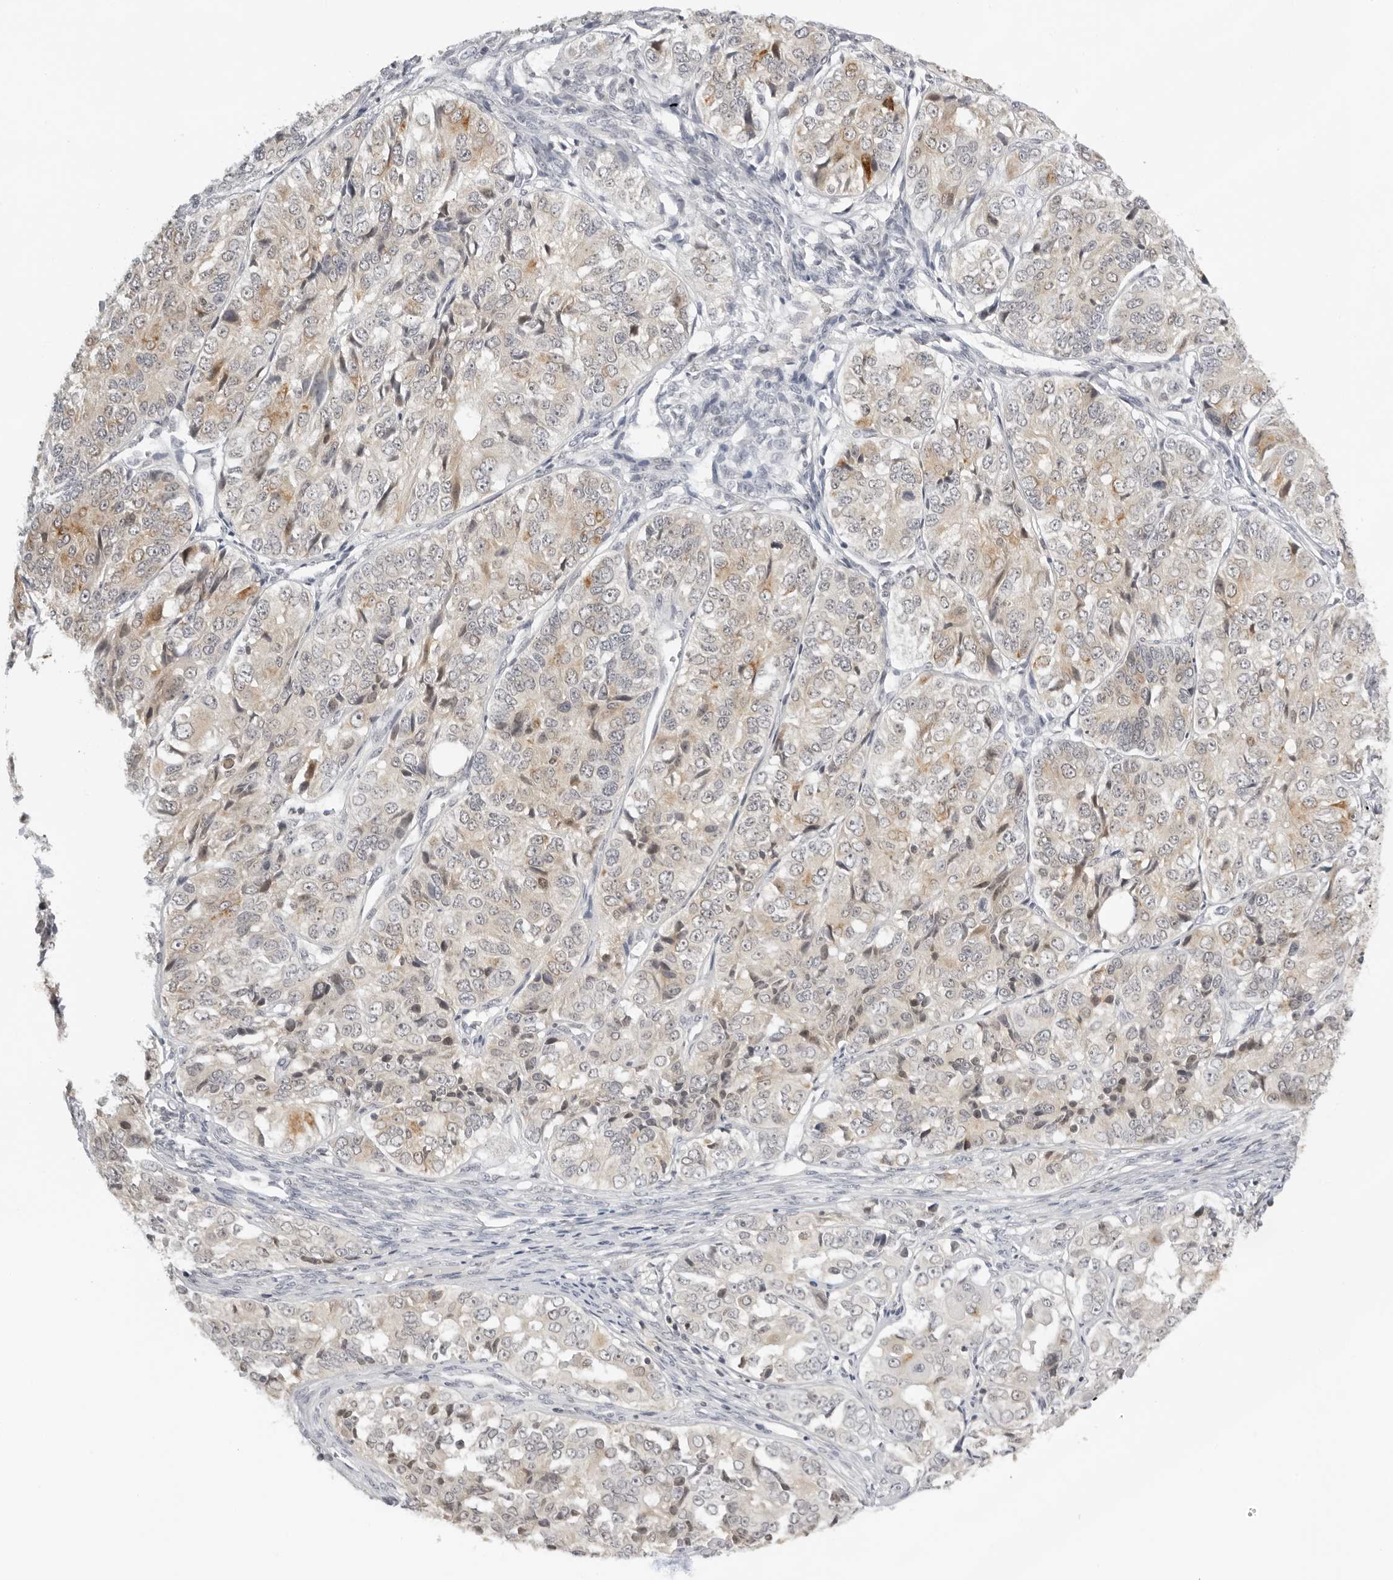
{"staining": {"intensity": "weak", "quantity": "<25%", "location": "cytoplasmic/membranous,nuclear"}, "tissue": "ovarian cancer", "cell_type": "Tumor cells", "image_type": "cancer", "snomed": [{"axis": "morphology", "description": "Carcinoma, endometroid"}, {"axis": "topography", "description": "Ovary"}], "caption": "Ovarian endometroid carcinoma was stained to show a protein in brown. There is no significant staining in tumor cells.", "gene": "ACP6", "patient": {"sex": "female", "age": 51}}